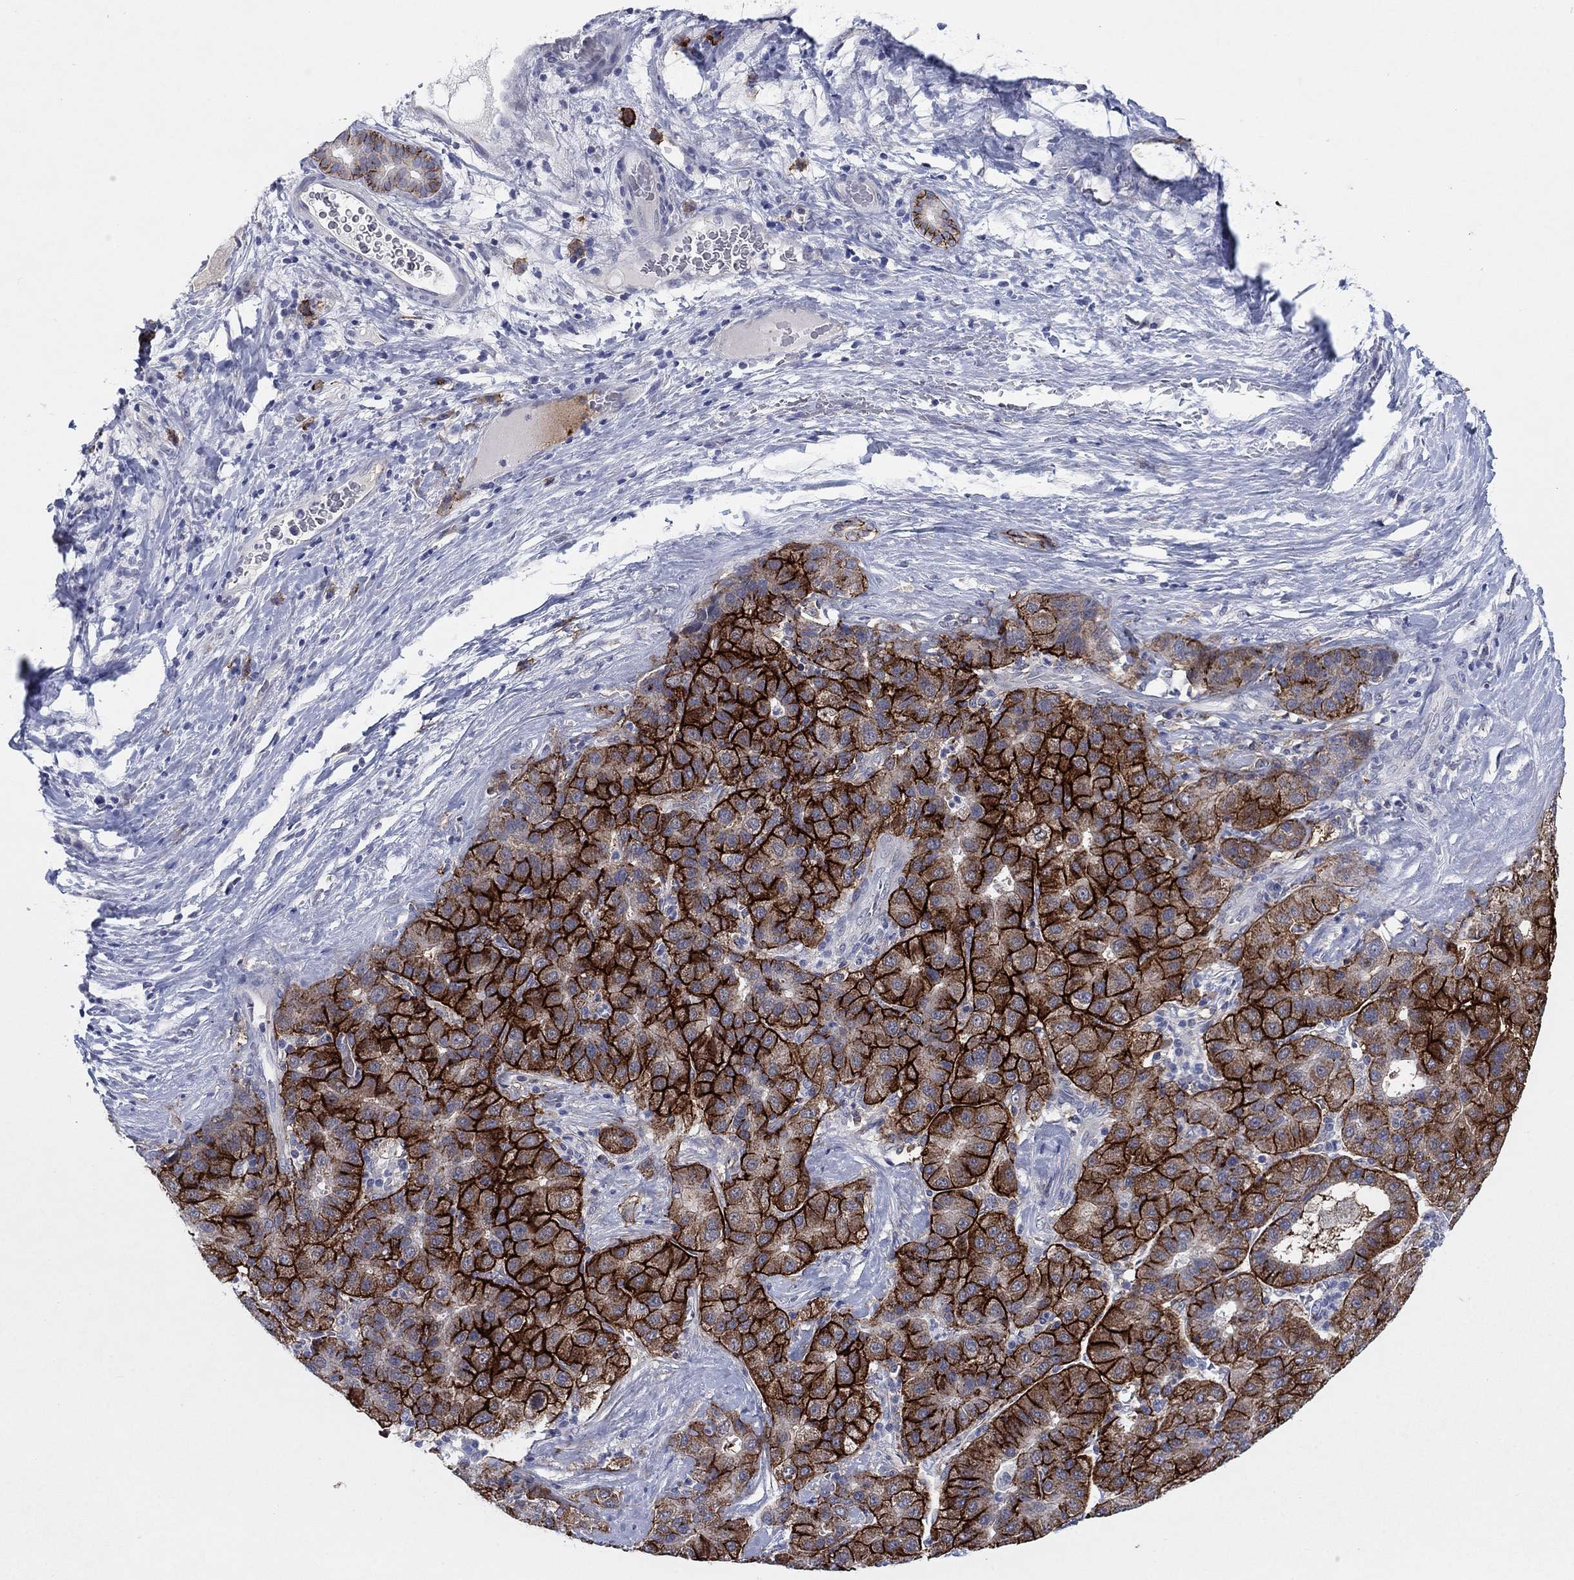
{"staining": {"intensity": "strong", "quantity": "25%-75%", "location": "cytoplasmic/membranous"}, "tissue": "liver cancer", "cell_type": "Tumor cells", "image_type": "cancer", "snomed": [{"axis": "morphology", "description": "Carcinoma, Hepatocellular, NOS"}, {"axis": "topography", "description": "Liver"}], "caption": "A micrograph of liver hepatocellular carcinoma stained for a protein demonstrates strong cytoplasmic/membranous brown staining in tumor cells.", "gene": "SDC1", "patient": {"sex": "male", "age": 65}}